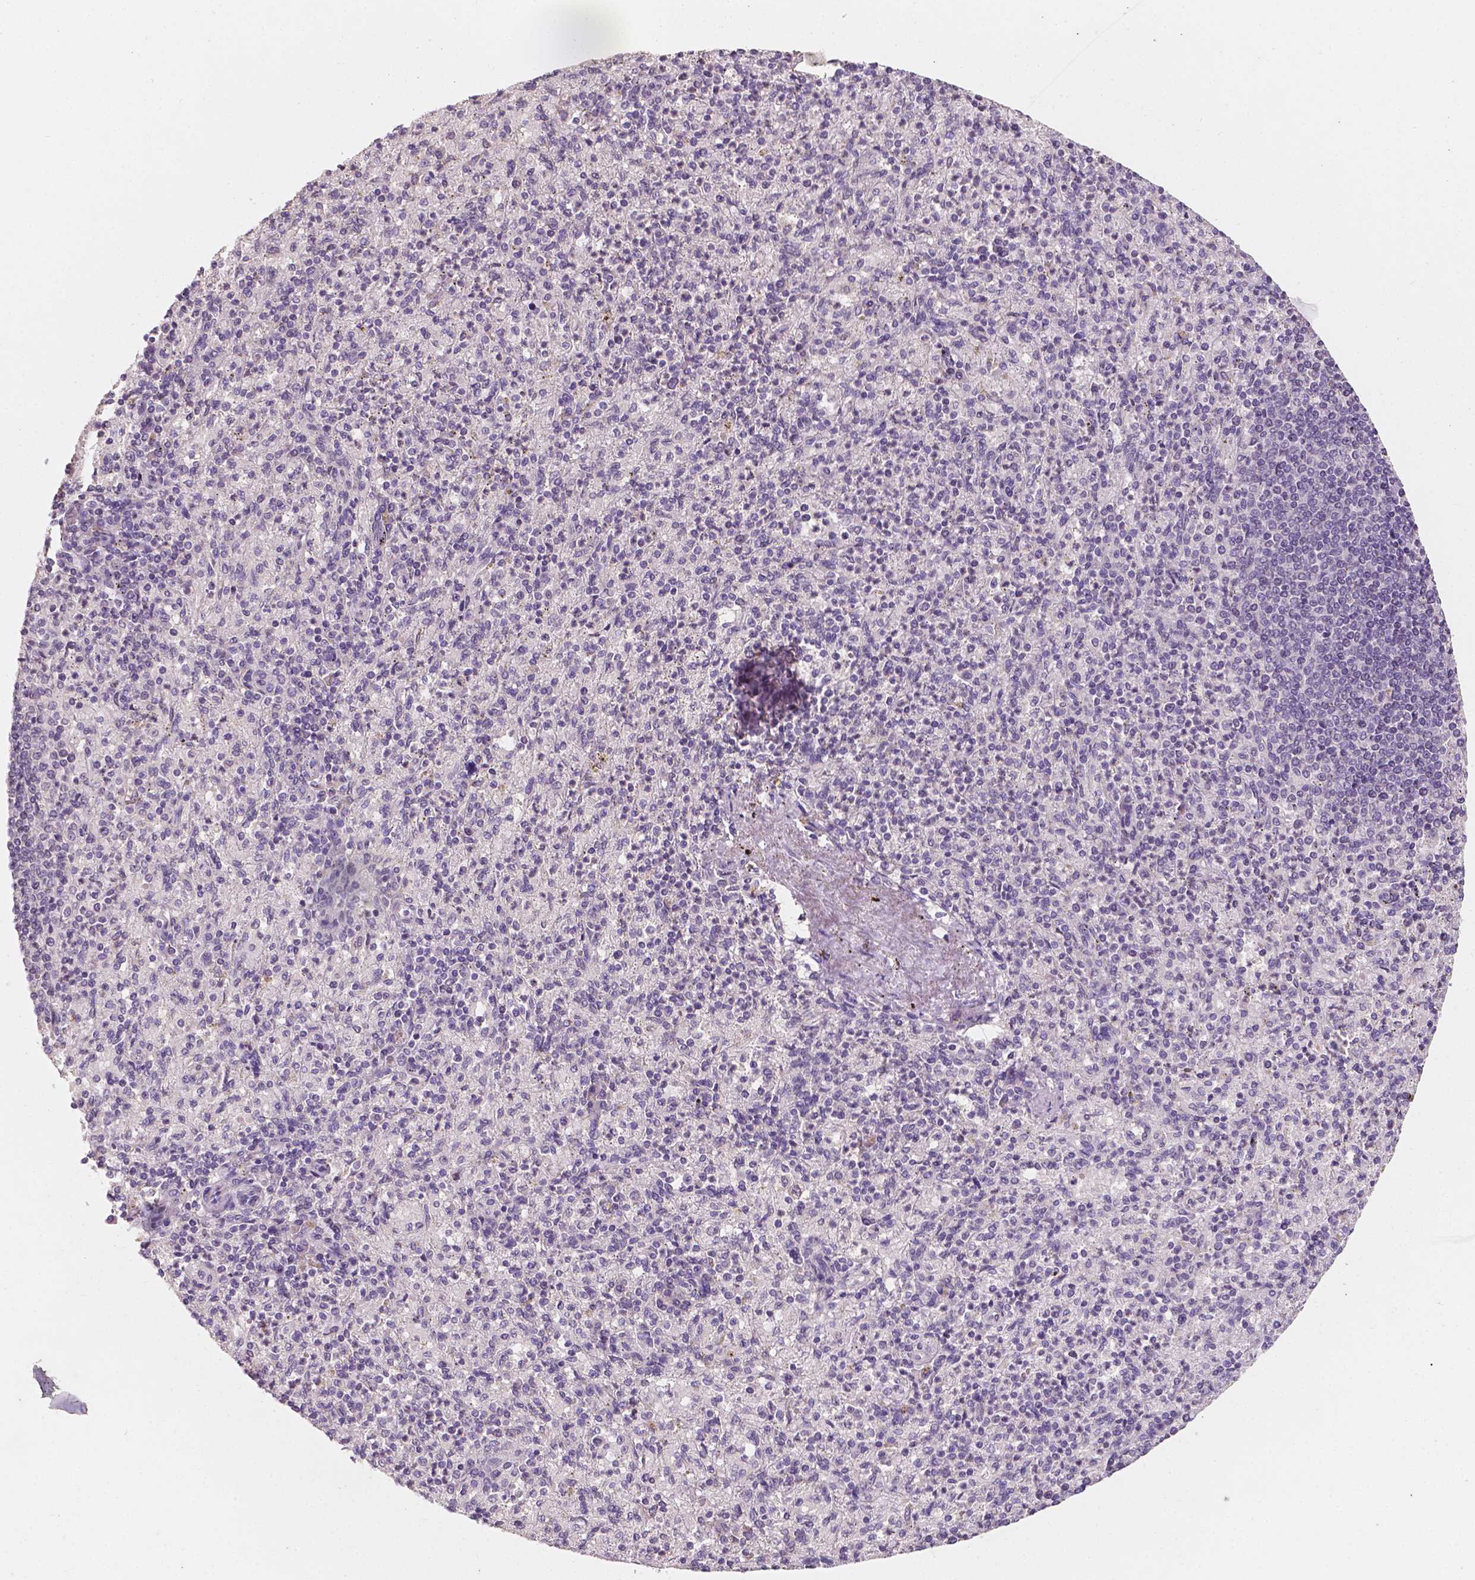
{"staining": {"intensity": "negative", "quantity": "none", "location": "none"}, "tissue": "spleen", "cell_type": "Cells in red pulp", "image_type": "normal", "snomed": [{"axis": "morphology", "description": "Normal tissue, NOS"}, {"axis": "topography", "description": "Spleen"}], "caption": "Immunohistochemistry of benign human spleen shows no staining in cells in red pulp. The staining is performed using DAB (3,3'-diaminobenzidine) brown chromogen with nuclei counter-stained in using hematoxylin.", "gene": "TAL1", "patient": {"sex": "female", "age": 74}}